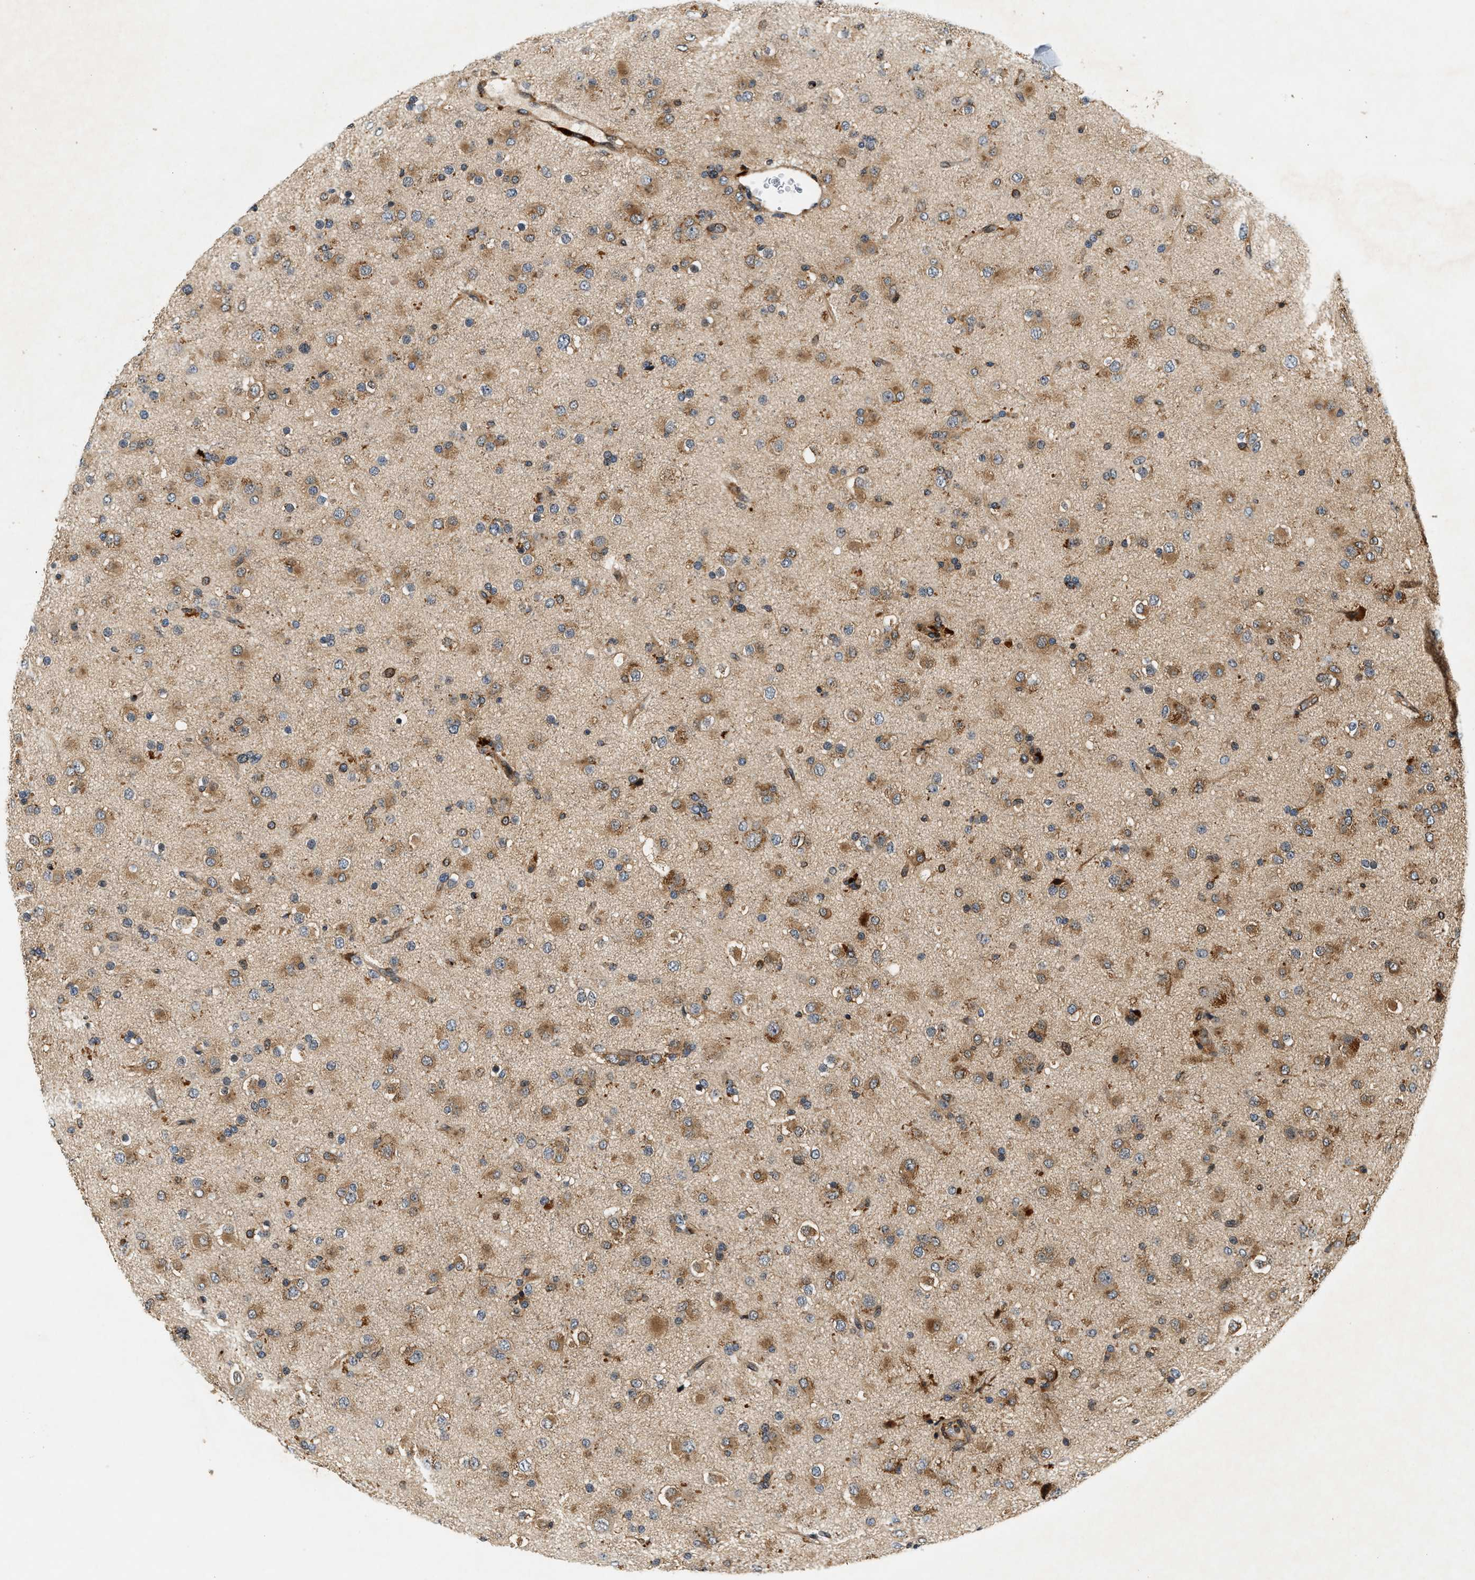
{"staining": {"intensity": "moderate", "quantity": ">75%", "location": "cytoplasmic/membranous"}, "tissue": "glioma", "cell_type": "Tumor cells", "image_type": "cancer", "snomed": [{"axis": "morphology", "description": "Glioma, malignant, Low grade"}, {"axis": "topography", "description": "Brain"}], "caption": "Protein positivity by immunohistochemistry (IHC) demonstrates moderate cytoplasmic/membranous positivity in approximately >75% of tumor cells in glioma. (Brightfield microscopy of DAB IHC at high magnification).", "gene": "SAMD9", "patient": {"sex": "male", "age": 65}}